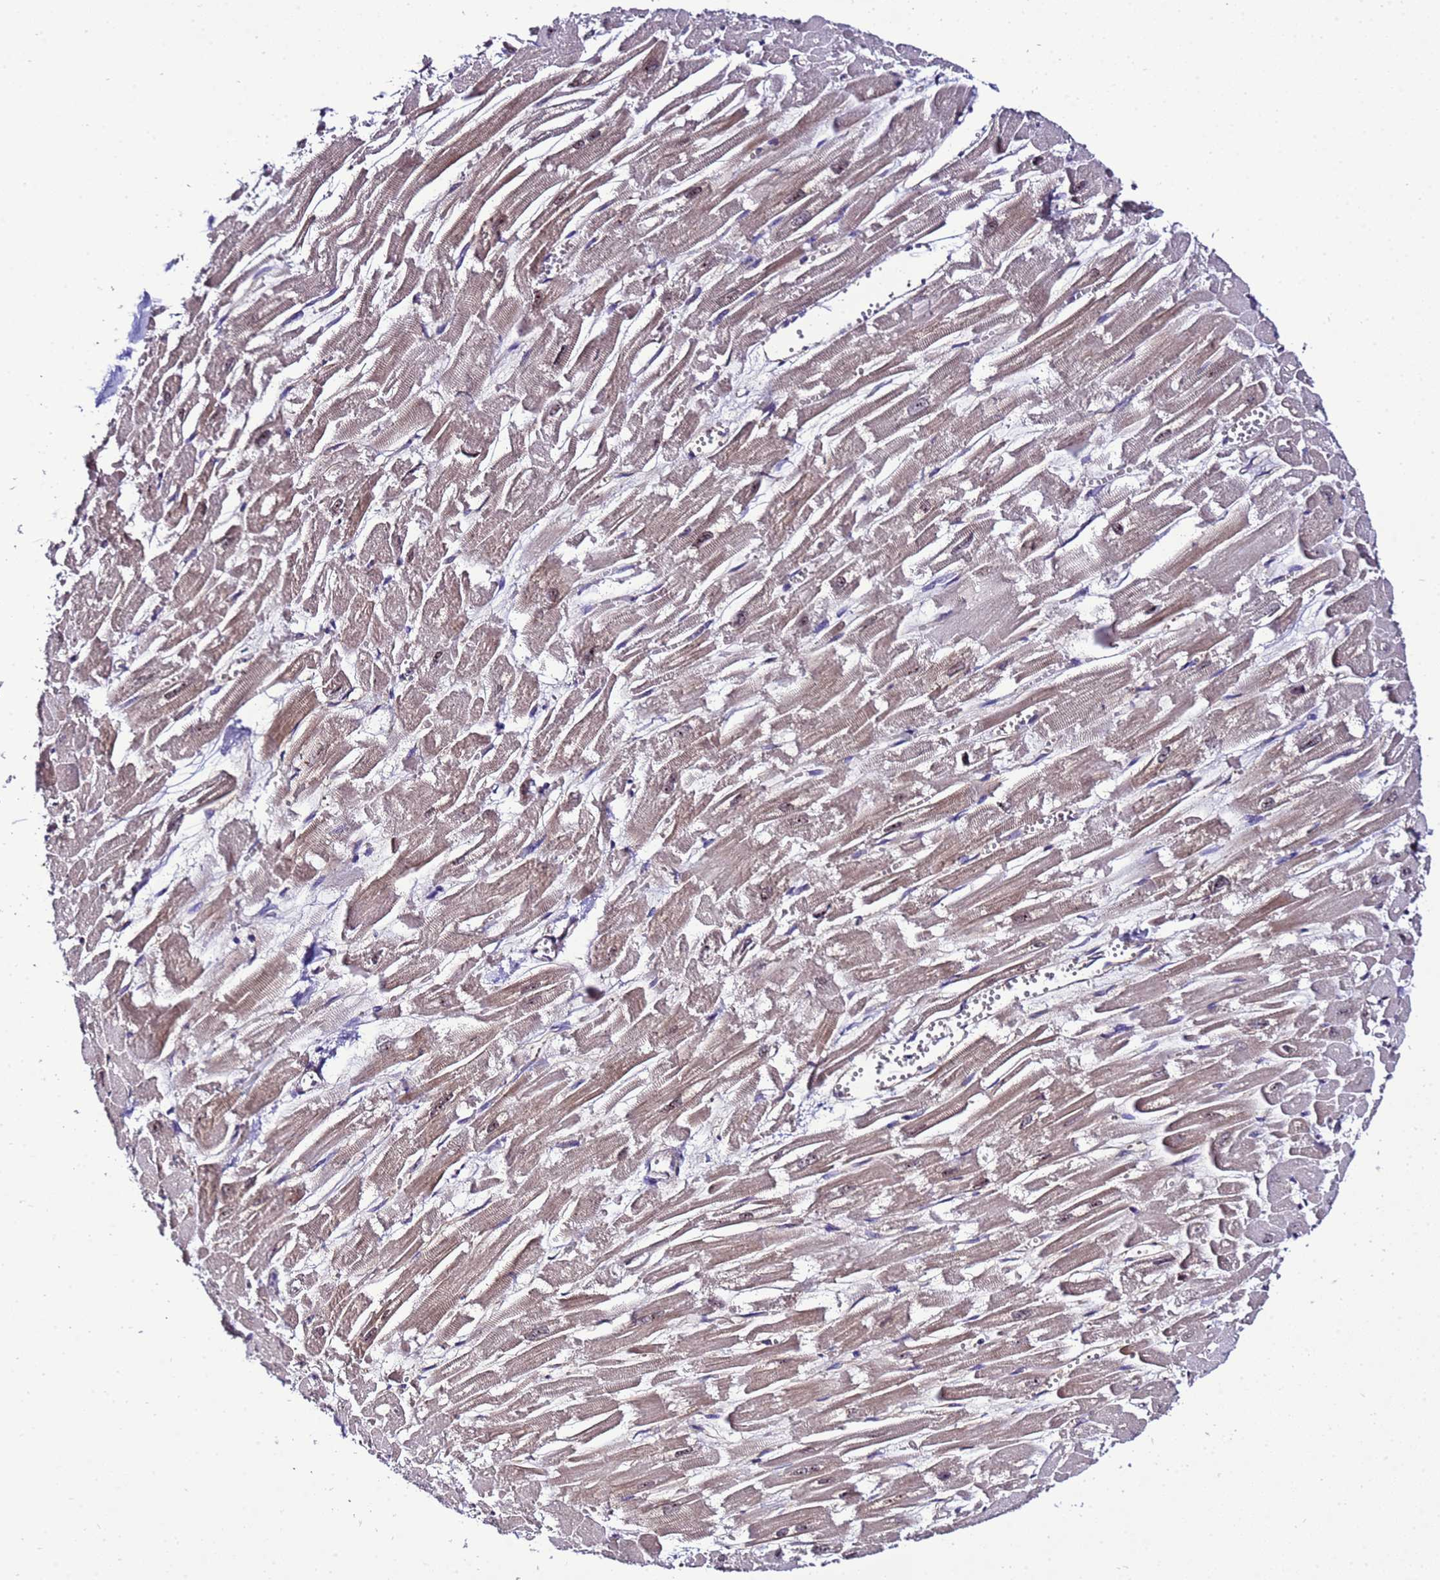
{"staining": {"intensity": "moderate", "quantity": "25%-75%", "location": "nuclear"}, "tissue": "heart muscle", "cell_type": "Cardiomyocytes", "image_type": "normal", "snomed": [{"axis": "morphology", "description": "Normal tissue, NOS"}, {"axis": "topography", "description": "Heart"}], "caption": "Brown immunohistochemical staining in benign human heart muscle displays moderate nuclear staining in about 25%-75% of cardiomyocytes. Immunohistochemistry (ihc) stains the protein of interest in brown and the nuclei are stained blue.", "gene": "C19orf47", "patient": {"sex": "male", "age": 54}}